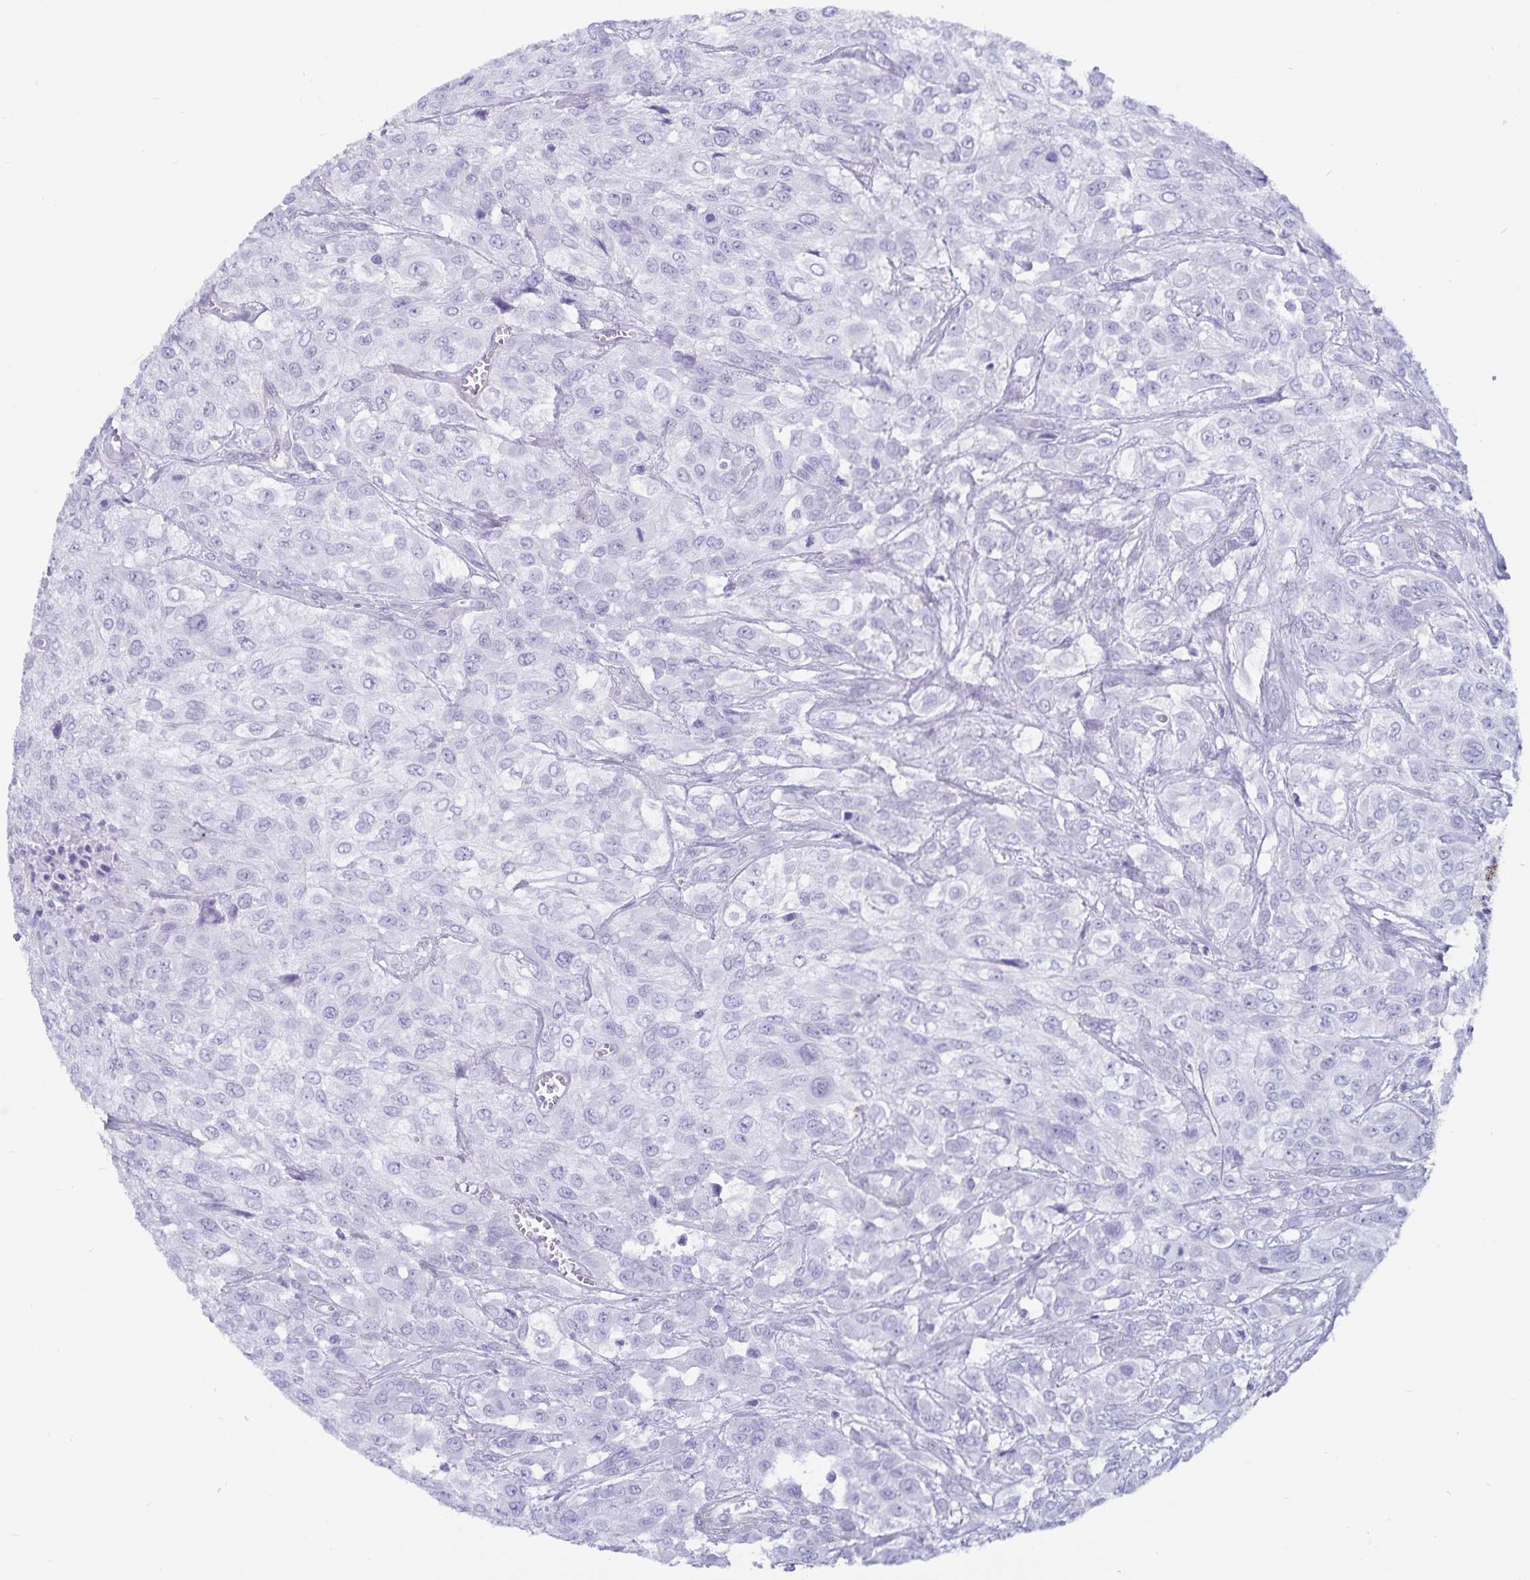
{"staining": {"intensity": "negative", "quantity": "none", "location": "none"}, "tissue": "urothelial cancer", "cell_type": "Tumor cells", "image_type": "cancer", "snomed": [{"axis": "morphology", "description": "Urothelial carcinoma, High grade"}, {"axis": "topography", "description": "Urinary bladder"}], "caption": "Immunohistochemistry (IHC) image of neoplastic tissue: urothelial cancer stained with DAB (3,3'-diaminobenzidine) reveals no significant protein staining in tumor cells.", "gene": "GPR137", "patient": {"sex": "male", "age": 57}}